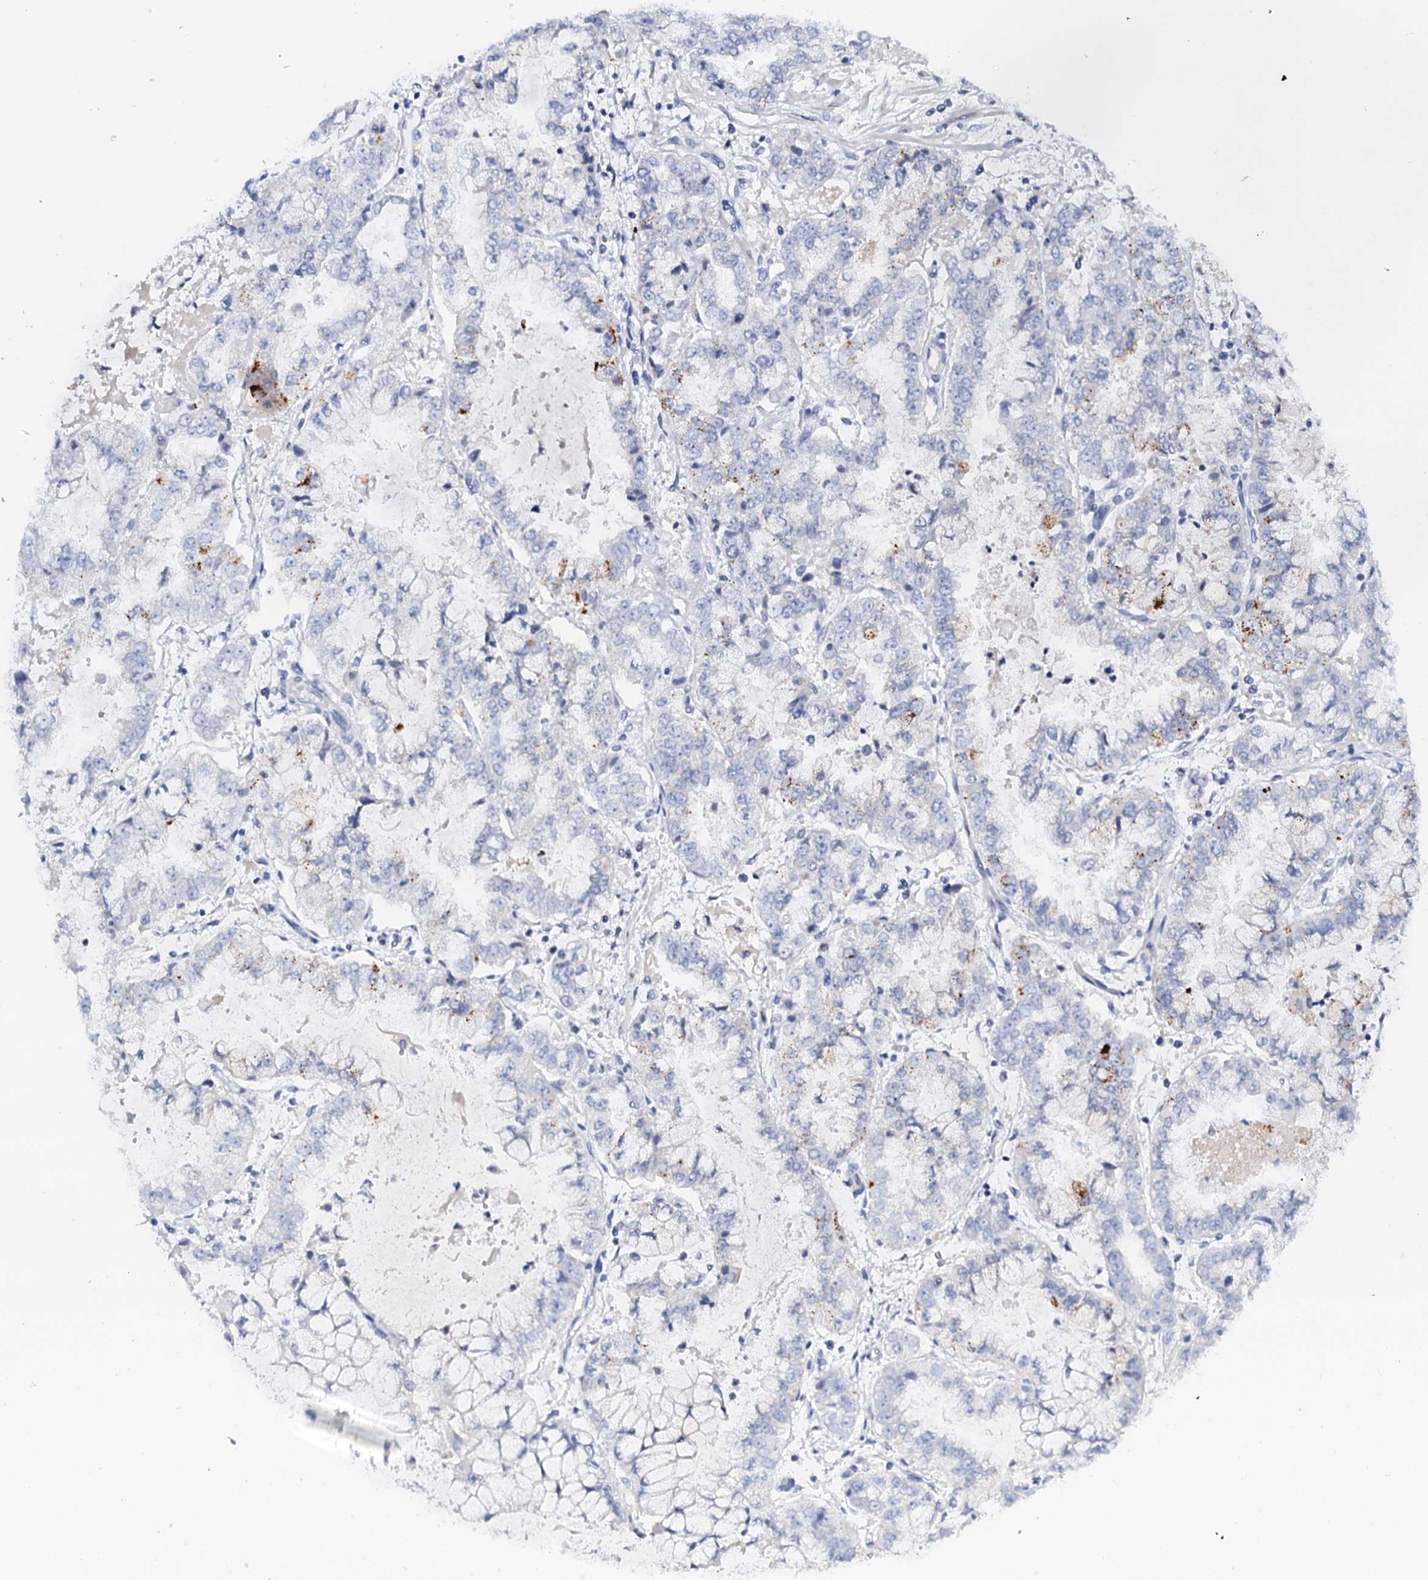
{"staining": {"intensity": "negative", "quantity": "none", "location": "none"}, "tissue": "stomach cancer", "cell_type": "Tumor cells", "image_type": "cancer", "snomed": [{"axis": "morphology", "description": "Adenocarcinoma, NOS"}, {"axis": "topography", "description": "Stomach"}], "caption": "This image is of stomach cancer stained with immunohistochemistry (IHC) to label a protein in brown with the nuclei are counter-stained blue. There is no positivity in tumor cells.", "gene": "NALF1", "patient": {"sex": "male", "age": 76}}